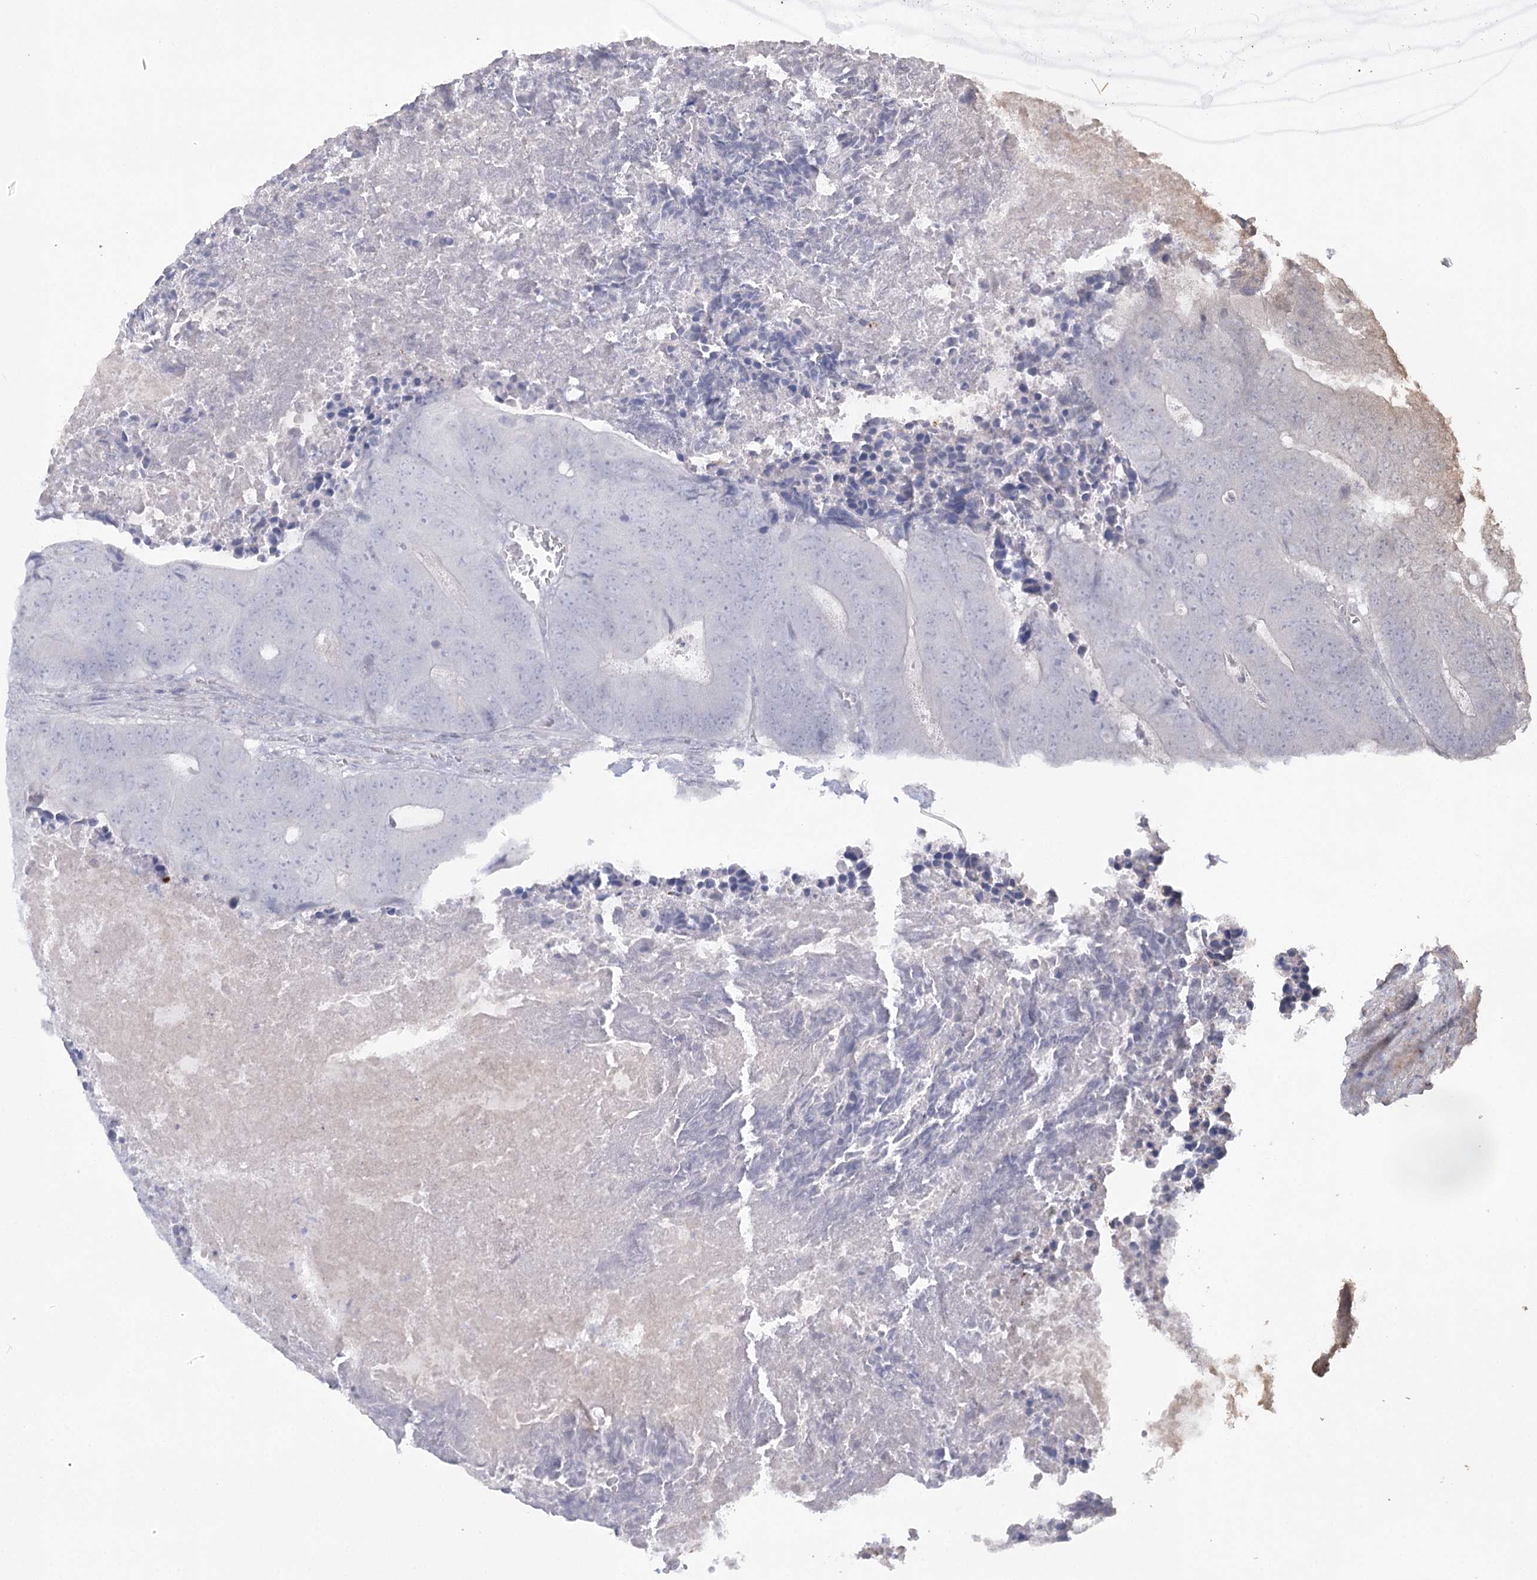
{"staining": {"intensity": "negative", "quantity": "none", "location": "none"}, "tissue": "colorectal cancer", "cell_type": "Tumor cells", "image_type": "cancer", "snomed": [{"axis": "morphology", "description": "Adenocarcinoma, NOS"}, {"axis": "topography", "description": "Colon"}], "caption": "Tumor cells show no significant positivity in colorectal cancer. (DAB immunohistochemistry visualized using brightfield microscopy, high magnification).", "gene": "AMTN", "patient": {"sex": "male", "age": 87}}